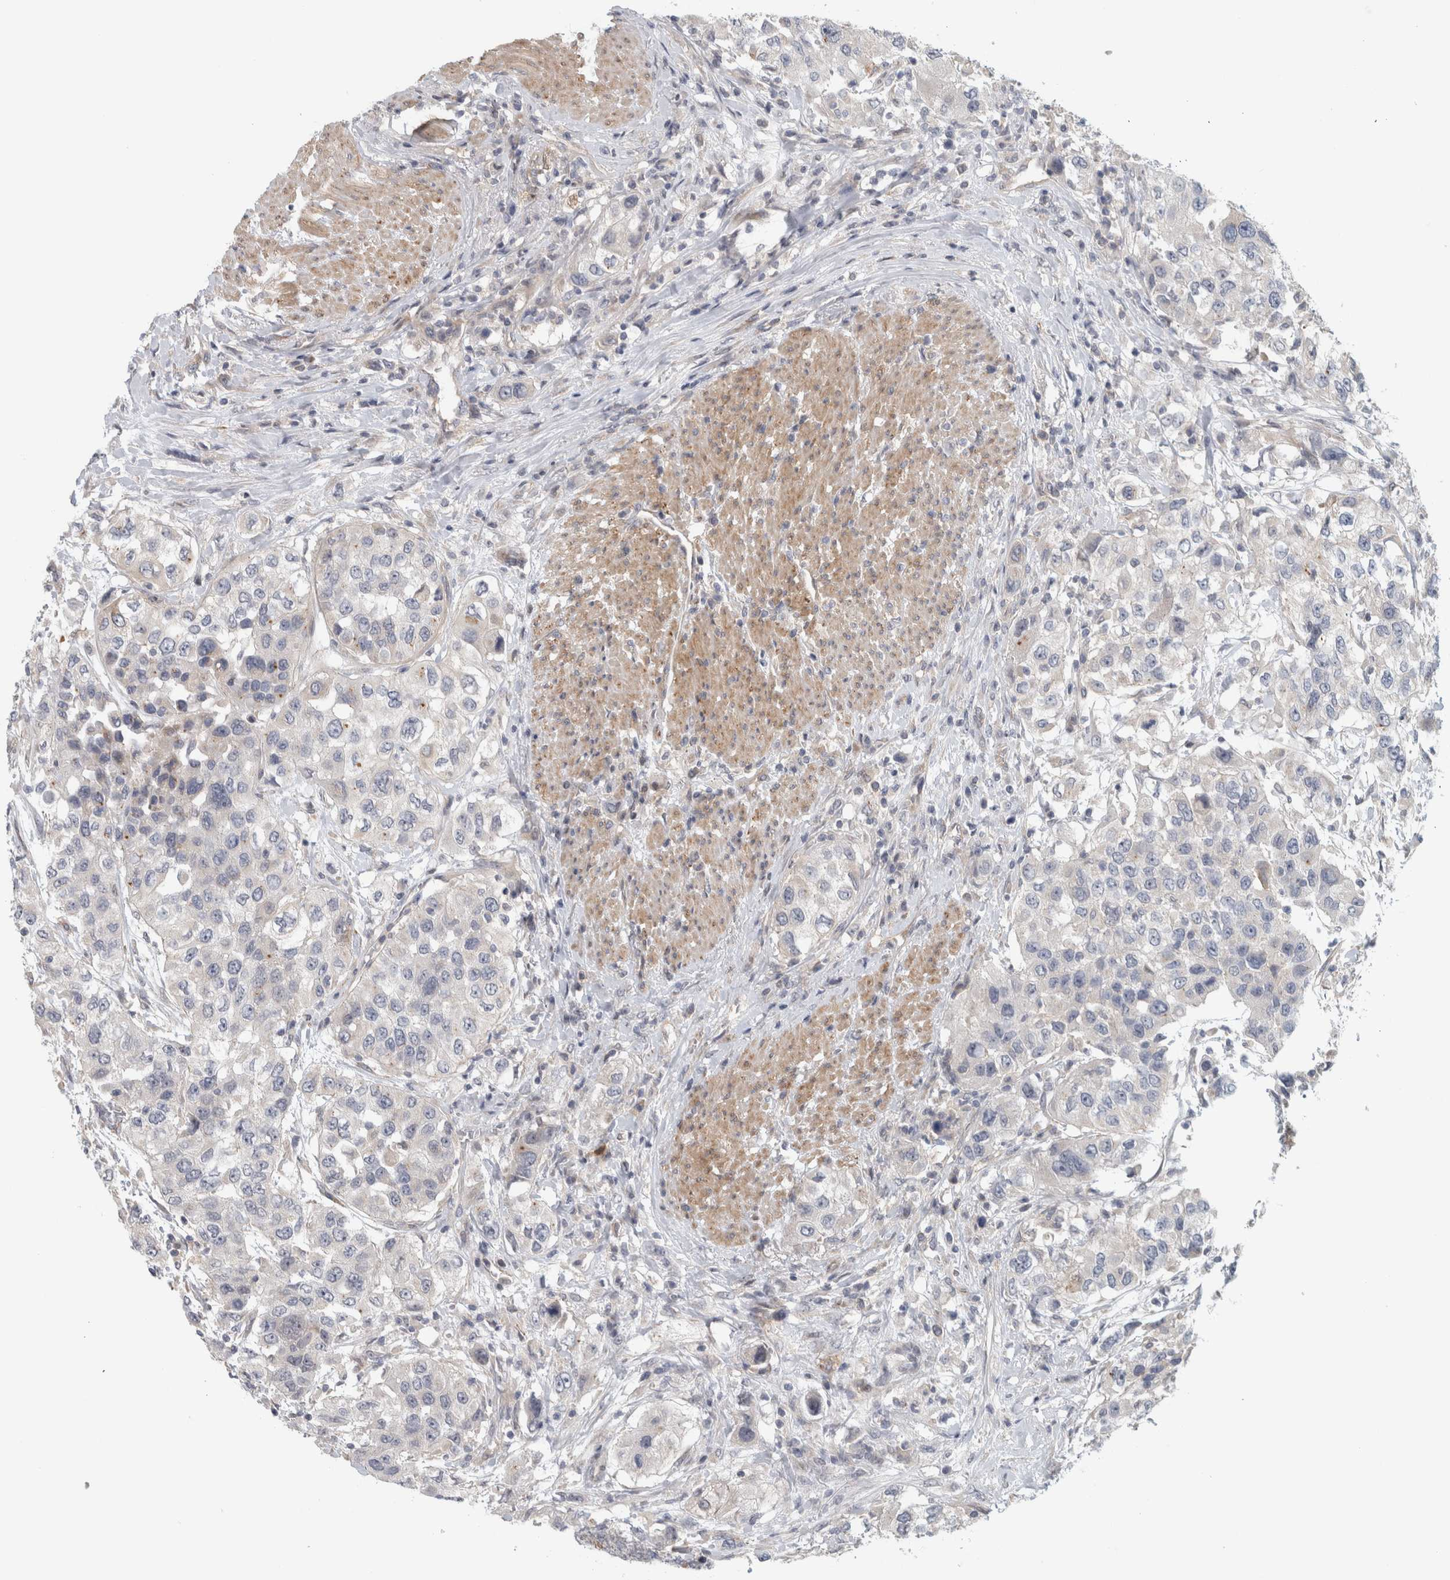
{"staining": {"intensity": "negative", "quantity": "none", "location": "none"}, "tissue": "urothelial cancer", "cell_type": "Tumor cells", "image_type": "cancer", "snomed": [{"axis": "morphology", "description": "Urothelial carcinoma, High grade"}, {"axis": "topography", "description": "Urinary bladder"}], "caption": "High magnification brightfield microscopy of high-grade urothelial carcinoma stained with DAB (brown) and counterstained with hematoxylin (blue): tumor cells show no significant expression.", "gene": "ZNF804B", "patient": {"sex": "female", "age": 80}}